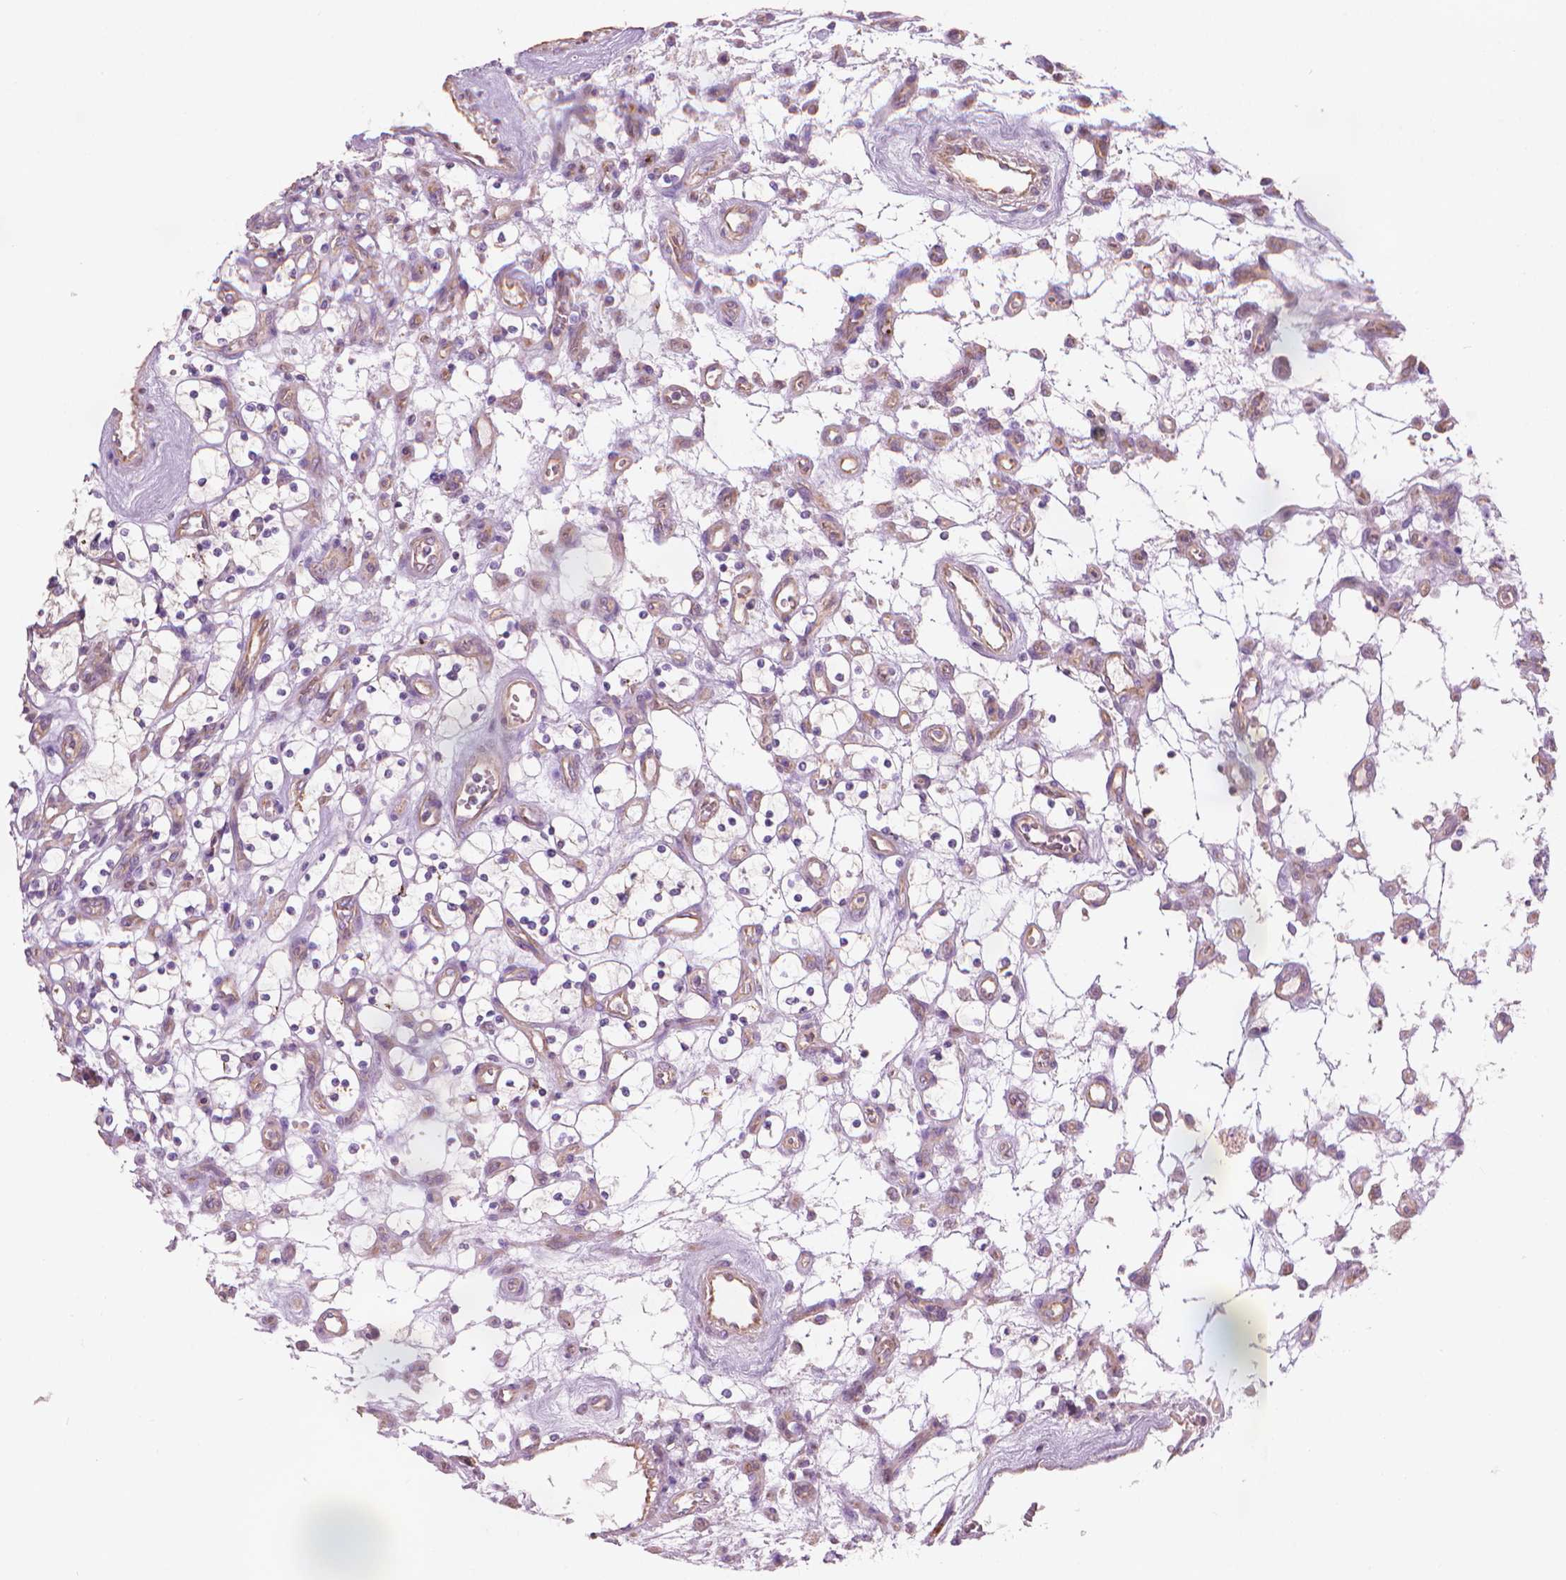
{"staining": {"intensity": "weak", "quantity": "25%-75%", "location": "cytoplasmic/membranous"}, "tissue": "renal cancer", "cell_type": "Tumor cells", "image_type": "cancer", "snomed": [{"axis": "morphology", "description": "Adenocarcinoma, NOS"}, {"axis": "topography", "description": "Kidney"}], "caption": "Tumor cells exhibit low levels of weak cytoplasmic/membranous staining in about 25%-75% of cells in renal cancer. (brown staining indicates protein expression, while blue staining denotes nuclei).", "gene": "TTC29", "patient": {"sex": "female", "age": 69}}